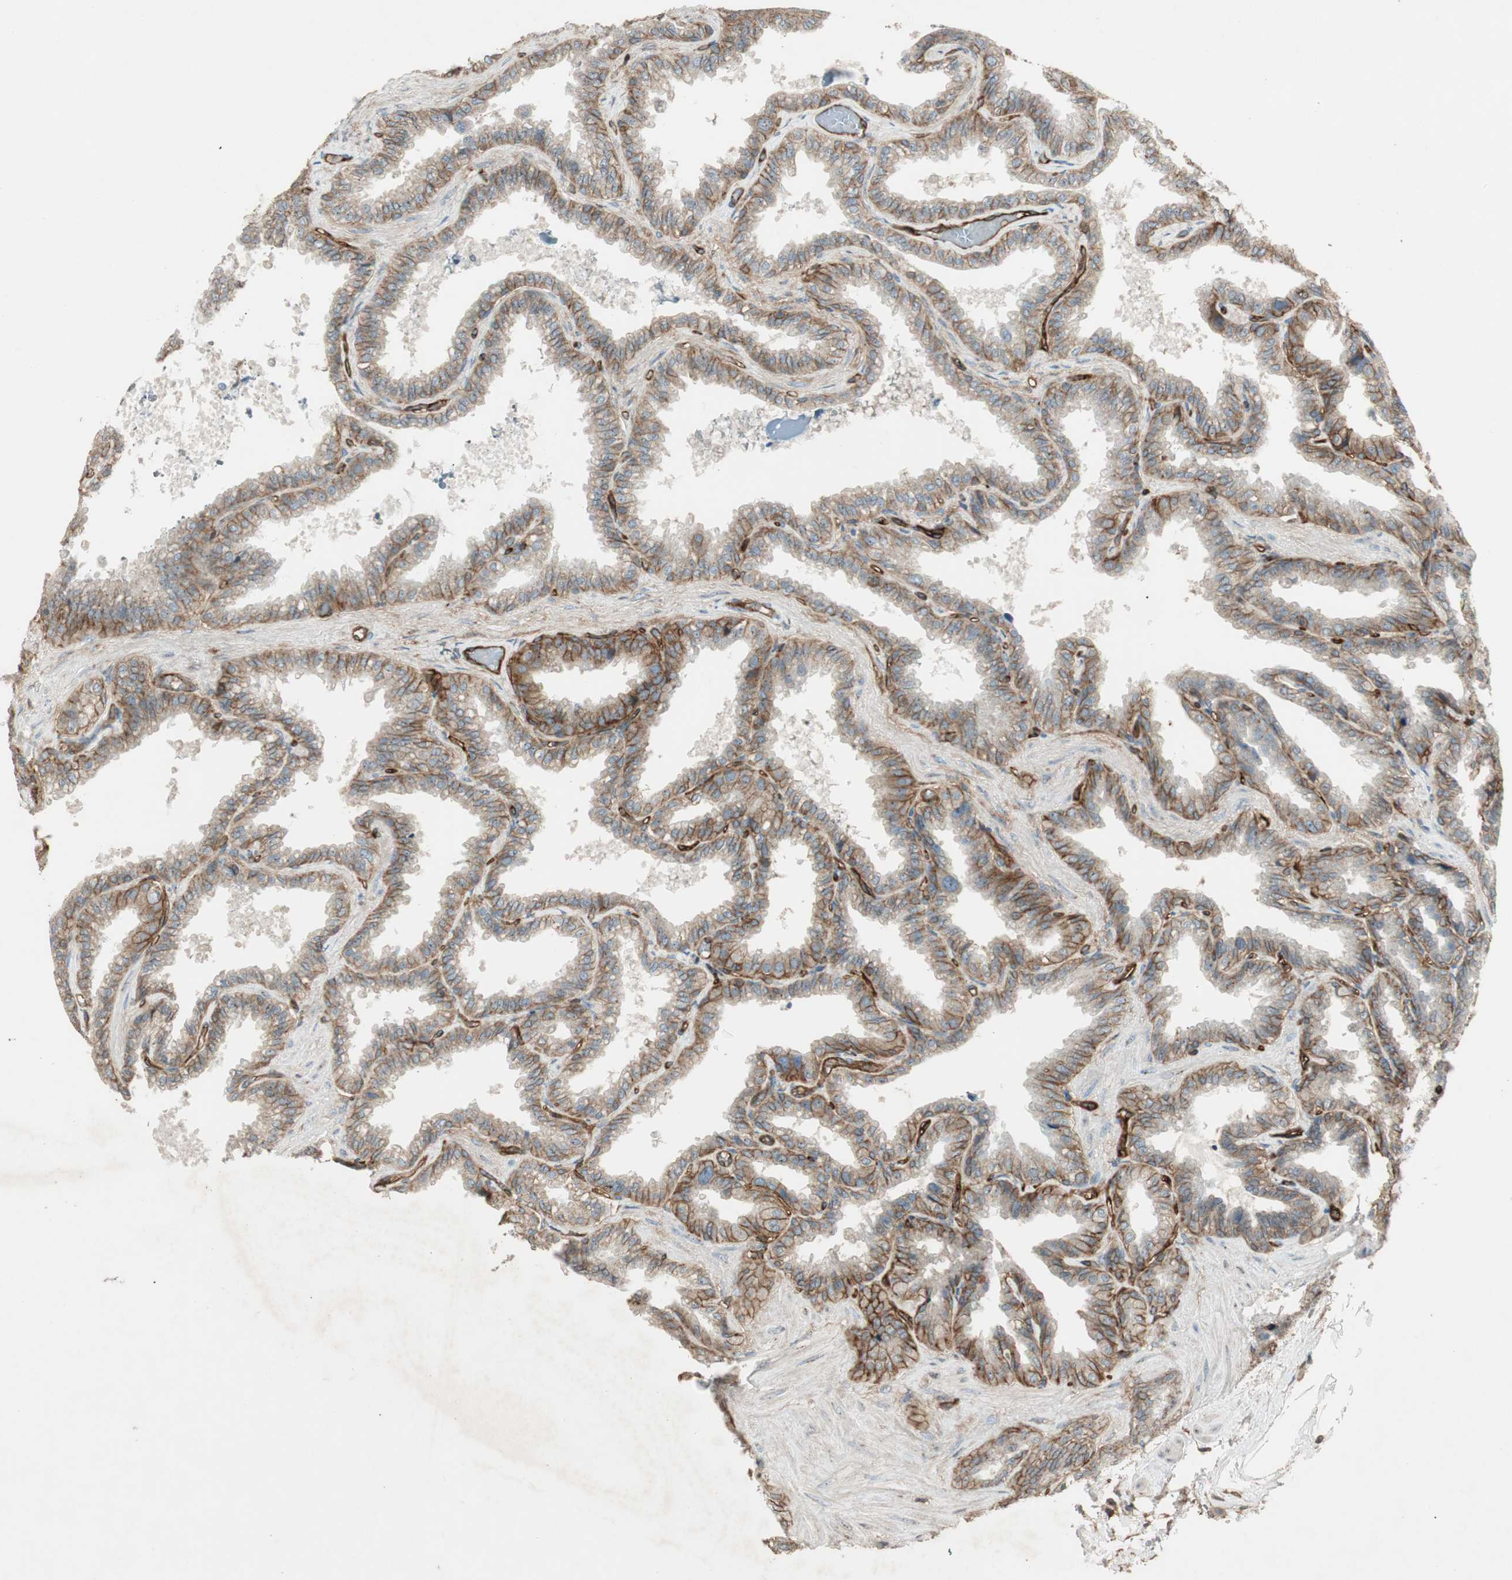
{"staining": {"intensity": "moderate", "quantity": ">75%", "location": "cytoplasmic/membranous"}, "tissue": "seminal vesicle", "cell_type": "Glandular cells", "image_type": "normal", "snomed": [{"axis": "morphology", "description": "Normal tissue, NOS"}, {"axis": "topography", "description": "Seminal veicle"}], "caption": "Approximately >75% of glandular cells in benign seminal vesicle display moderate cytoplasmic/membranous protein positivity as visualized by brown immunohistochemical staining.", "gene": "BTN3A3", "patient": {"sex": "male", "age": 46}}